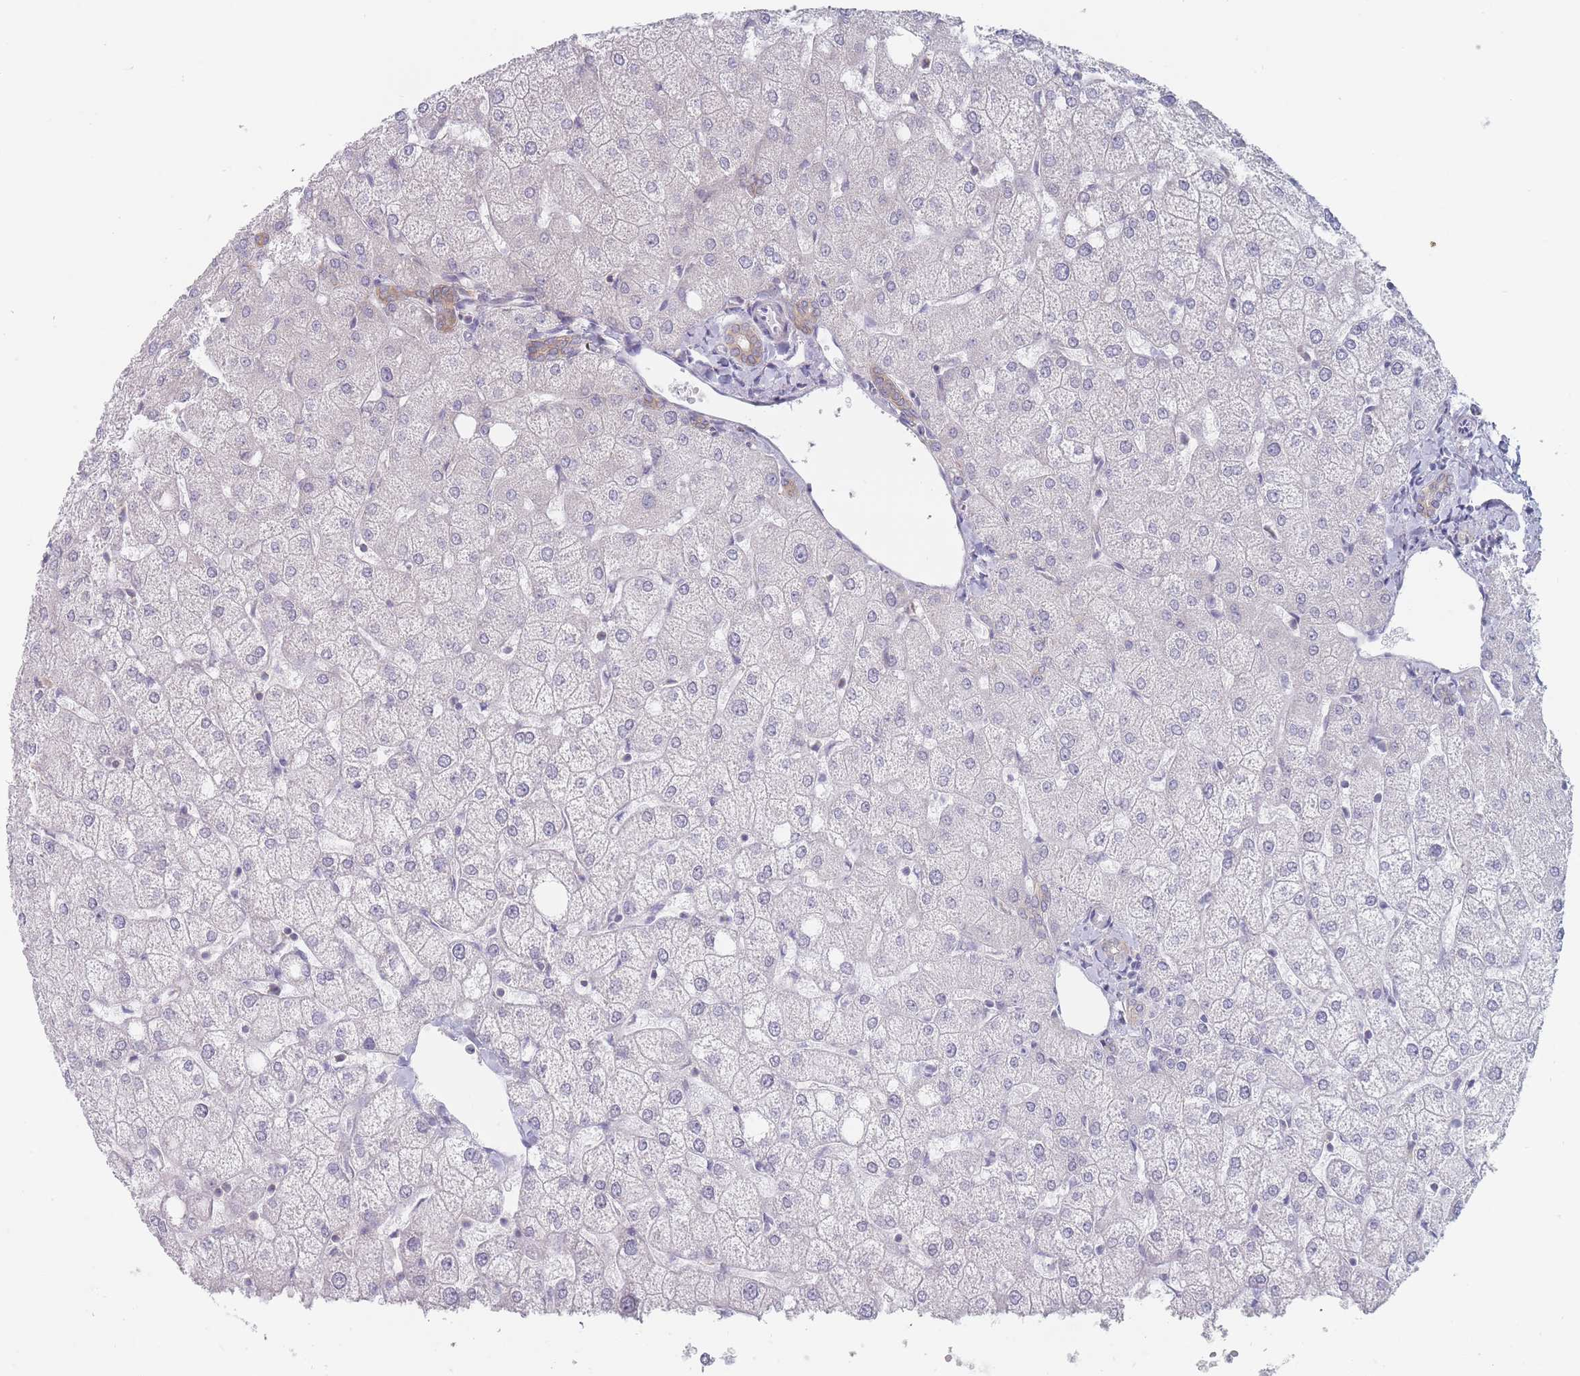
{"staining": {"intensity": "negative", "quantity": "none", "location": "none"}, "tissue": "liver", "cell_type": "Cholangiocytes", "image_type": "normal", "snomed": [{"axis": "morphology", "description": "Normal tissue, NOS"}, {"axis": "topography", "description": "Liver"}], "caption": "IHC of normal liver displays no staining in cholangiocytes. (DAB (3,3'-diaminobenzidine) IHC, high magnification).", "gene": "MAP1S", "patient": {"sex": "female", "age": 54}}